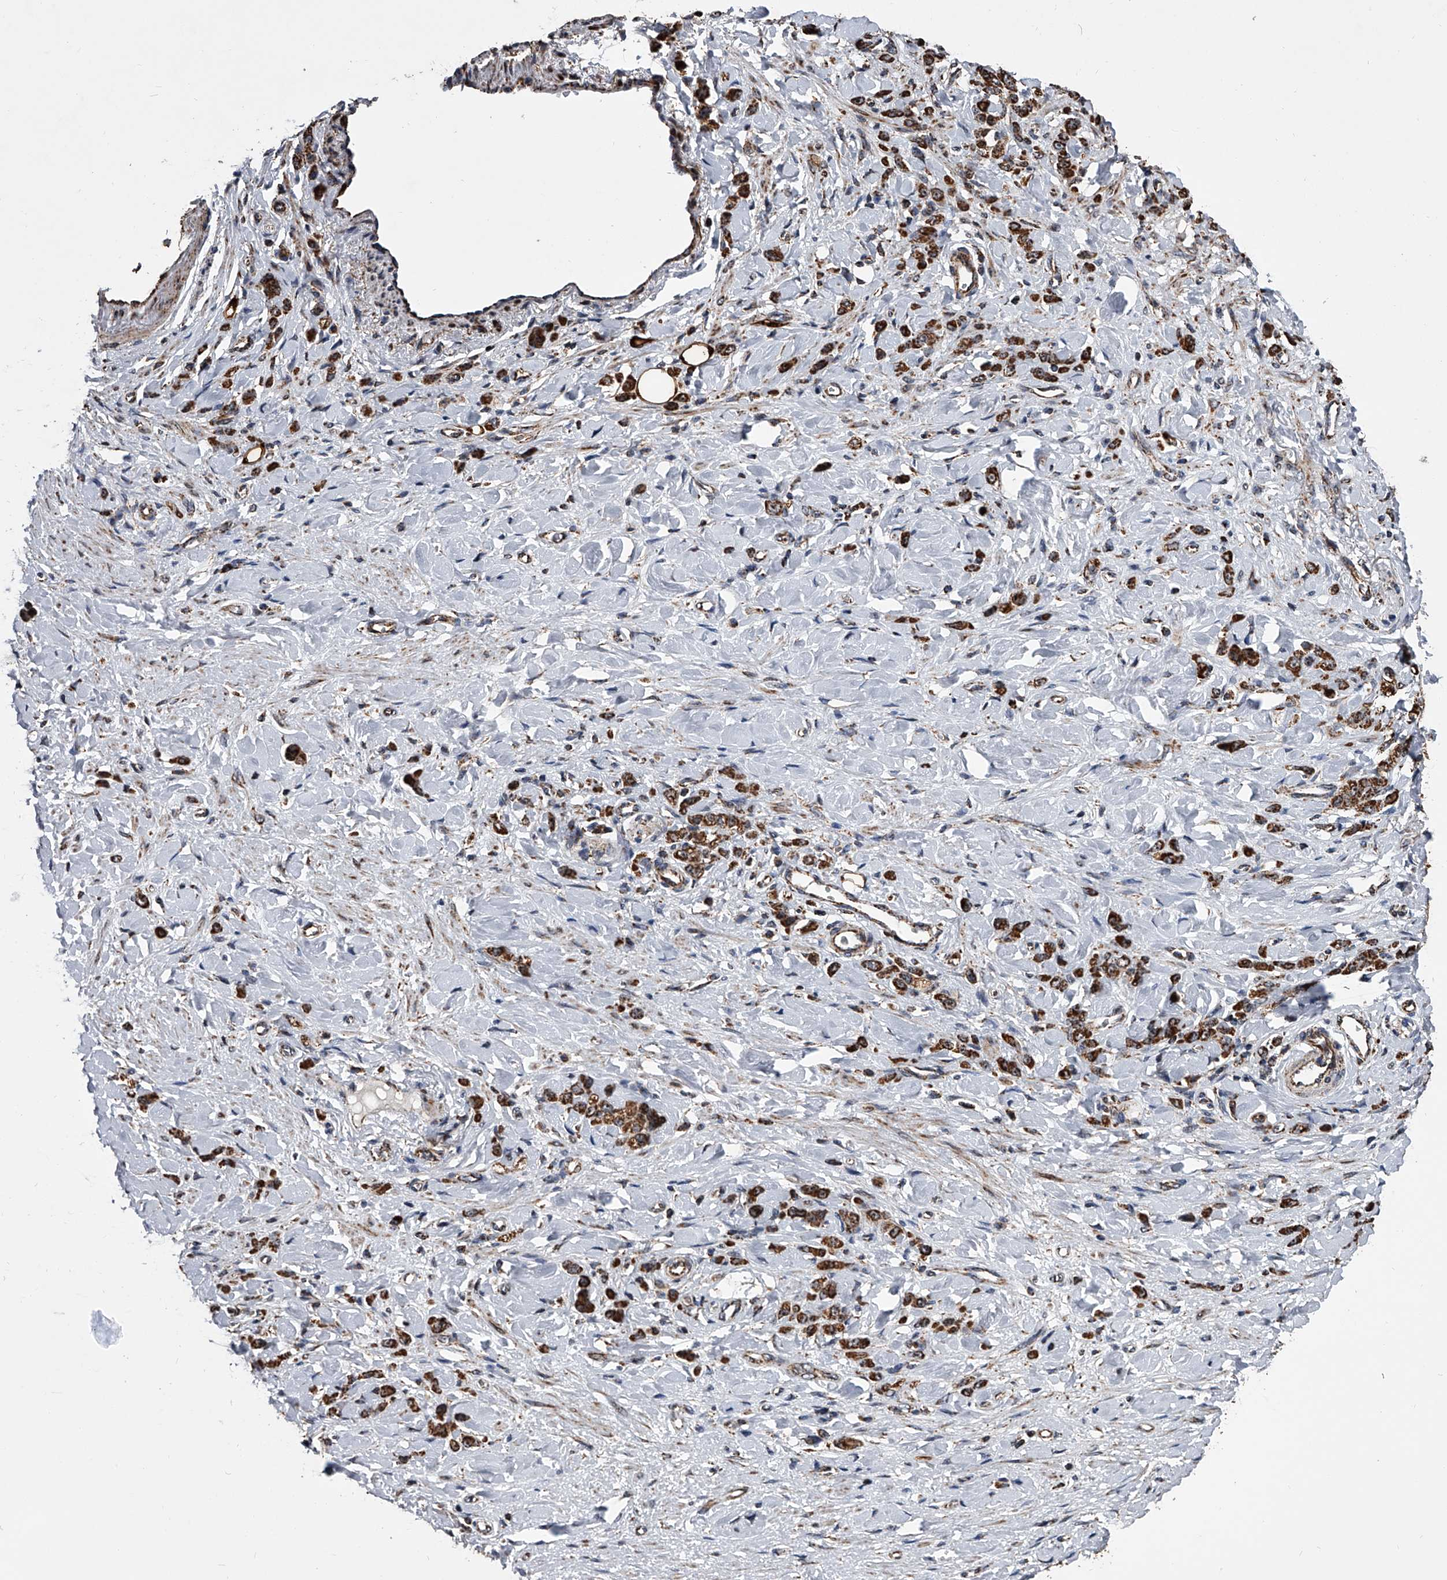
{"staining": {"intensity": "strong", "quantity": ">75%", "location": "cytoplasmic/membranous"}, "tissue": "stomach cancer", "cell_type": "Tumor cells", "image_type": "cancer", "snomed": [{"axis": "morphology", "description": "Normal tissue, NOS"}, {"axis": "morphology", "description": "Adenocarcinoma, NOS"}, {"axis": "topography", "description": "Stomach"}], "caption": "An immunohistochemistry image of tumor tissue is shown. Protein staining in brown labels strong cytoplasmic/membranous positivity in stomach adenocarcinoma within tumor cells.", "gene": "SMPDL3A", "patient": {"sex": "male", "age": 82}}